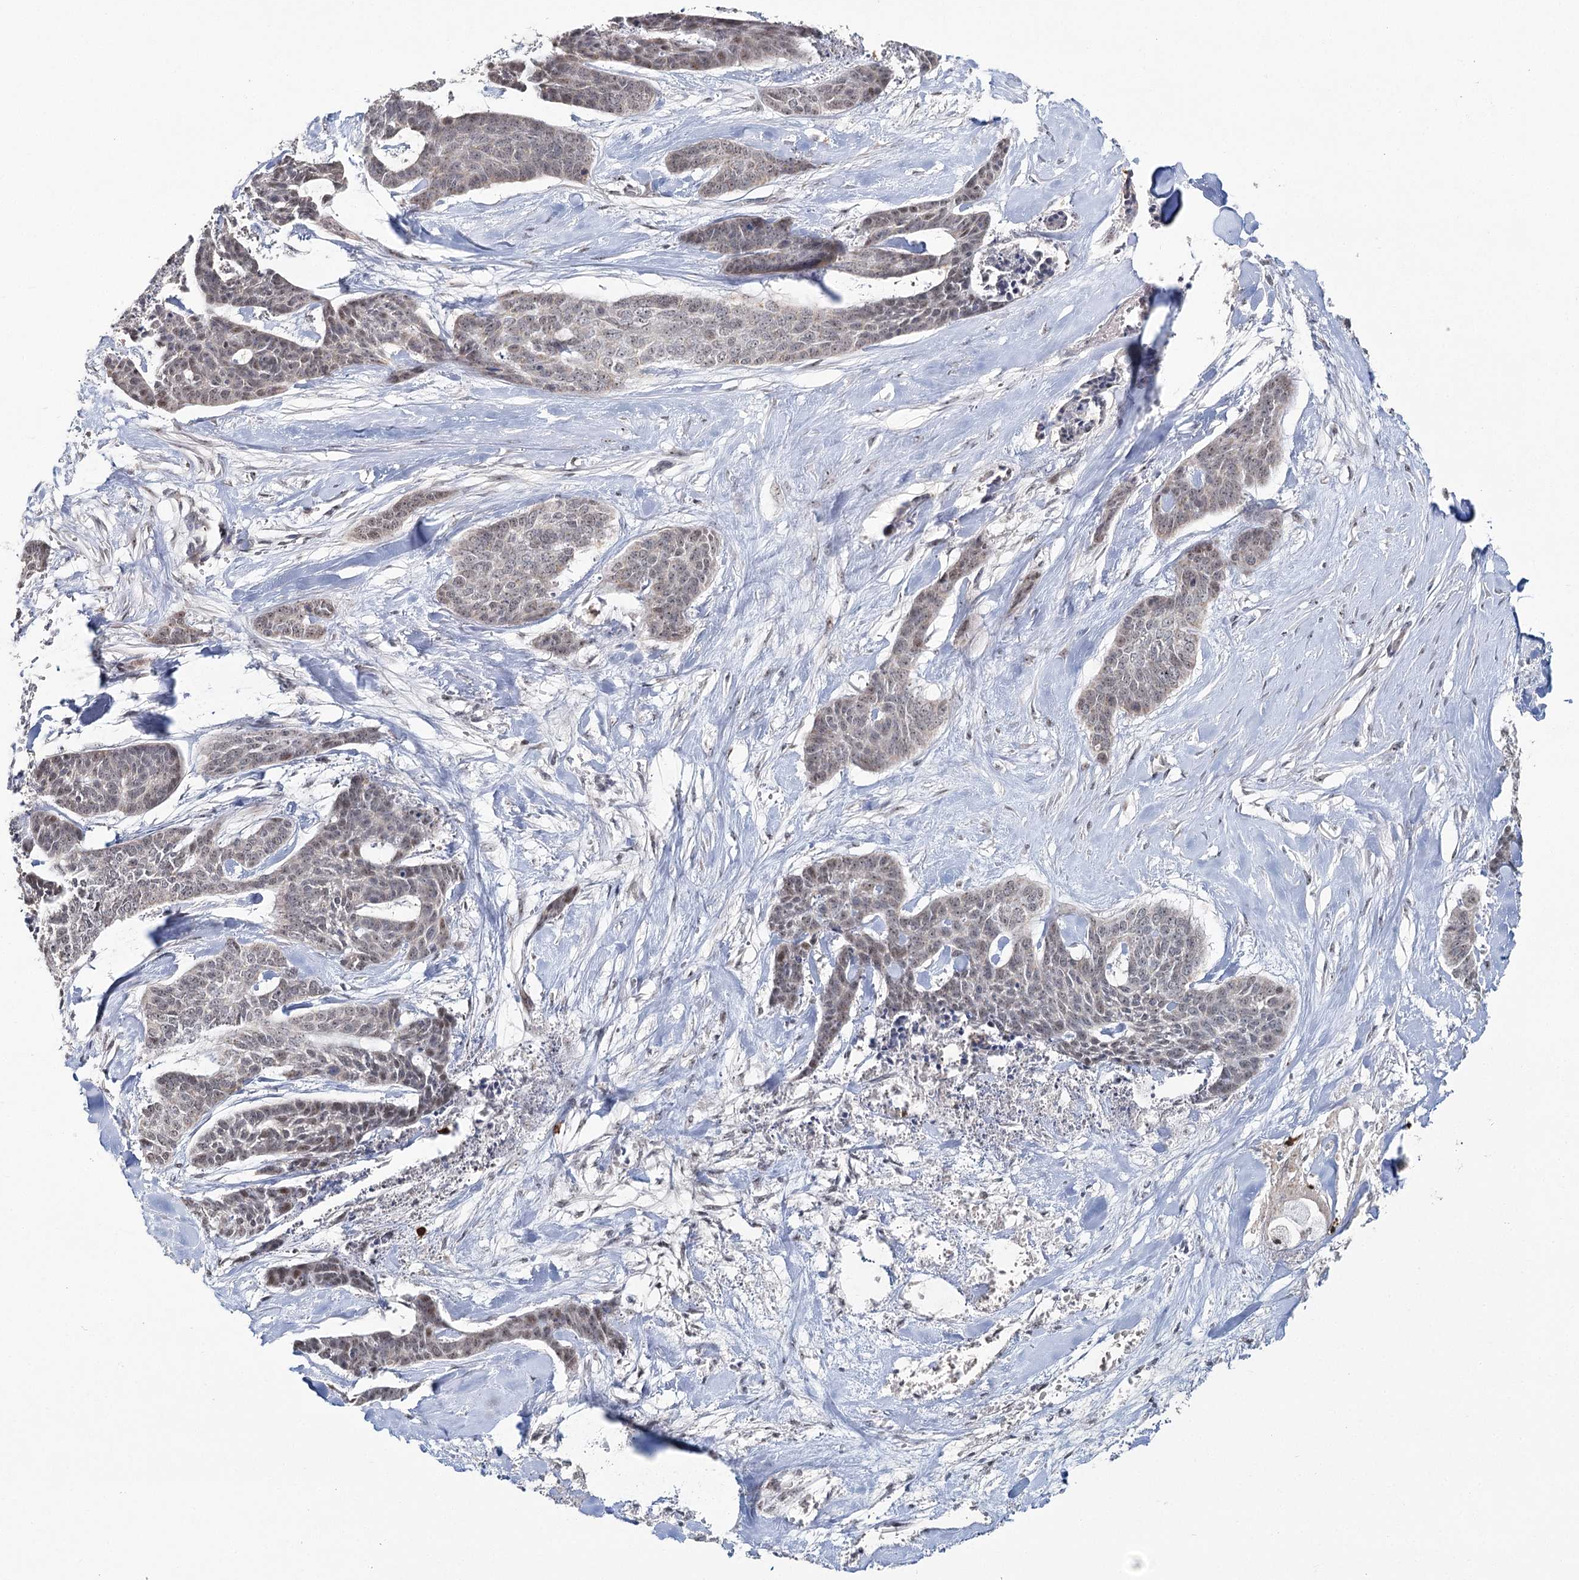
{"staining": {"intensity": "weak", "quantity": "25%-75%", "location": "nuclear"}, "tissue": "skin cancer", "cell_type": "Tumor cells", "image_type": "cancer", "snomed": [{"axis": "morphology", "description": "Basal cell carcinoma"}, {"axis": "topography", "description": "Skin"}], "caption": "Immunohistochemistry (DAB (3,3'-diaminobenzidine)) staining of skin cancer (basal cell carcinoma) demonstrates weak nuclear protein staining in approximately 25%-75% of tumor cells.", "gene": "ATAD1", "patient": {"sex": "female", "age": 64}}